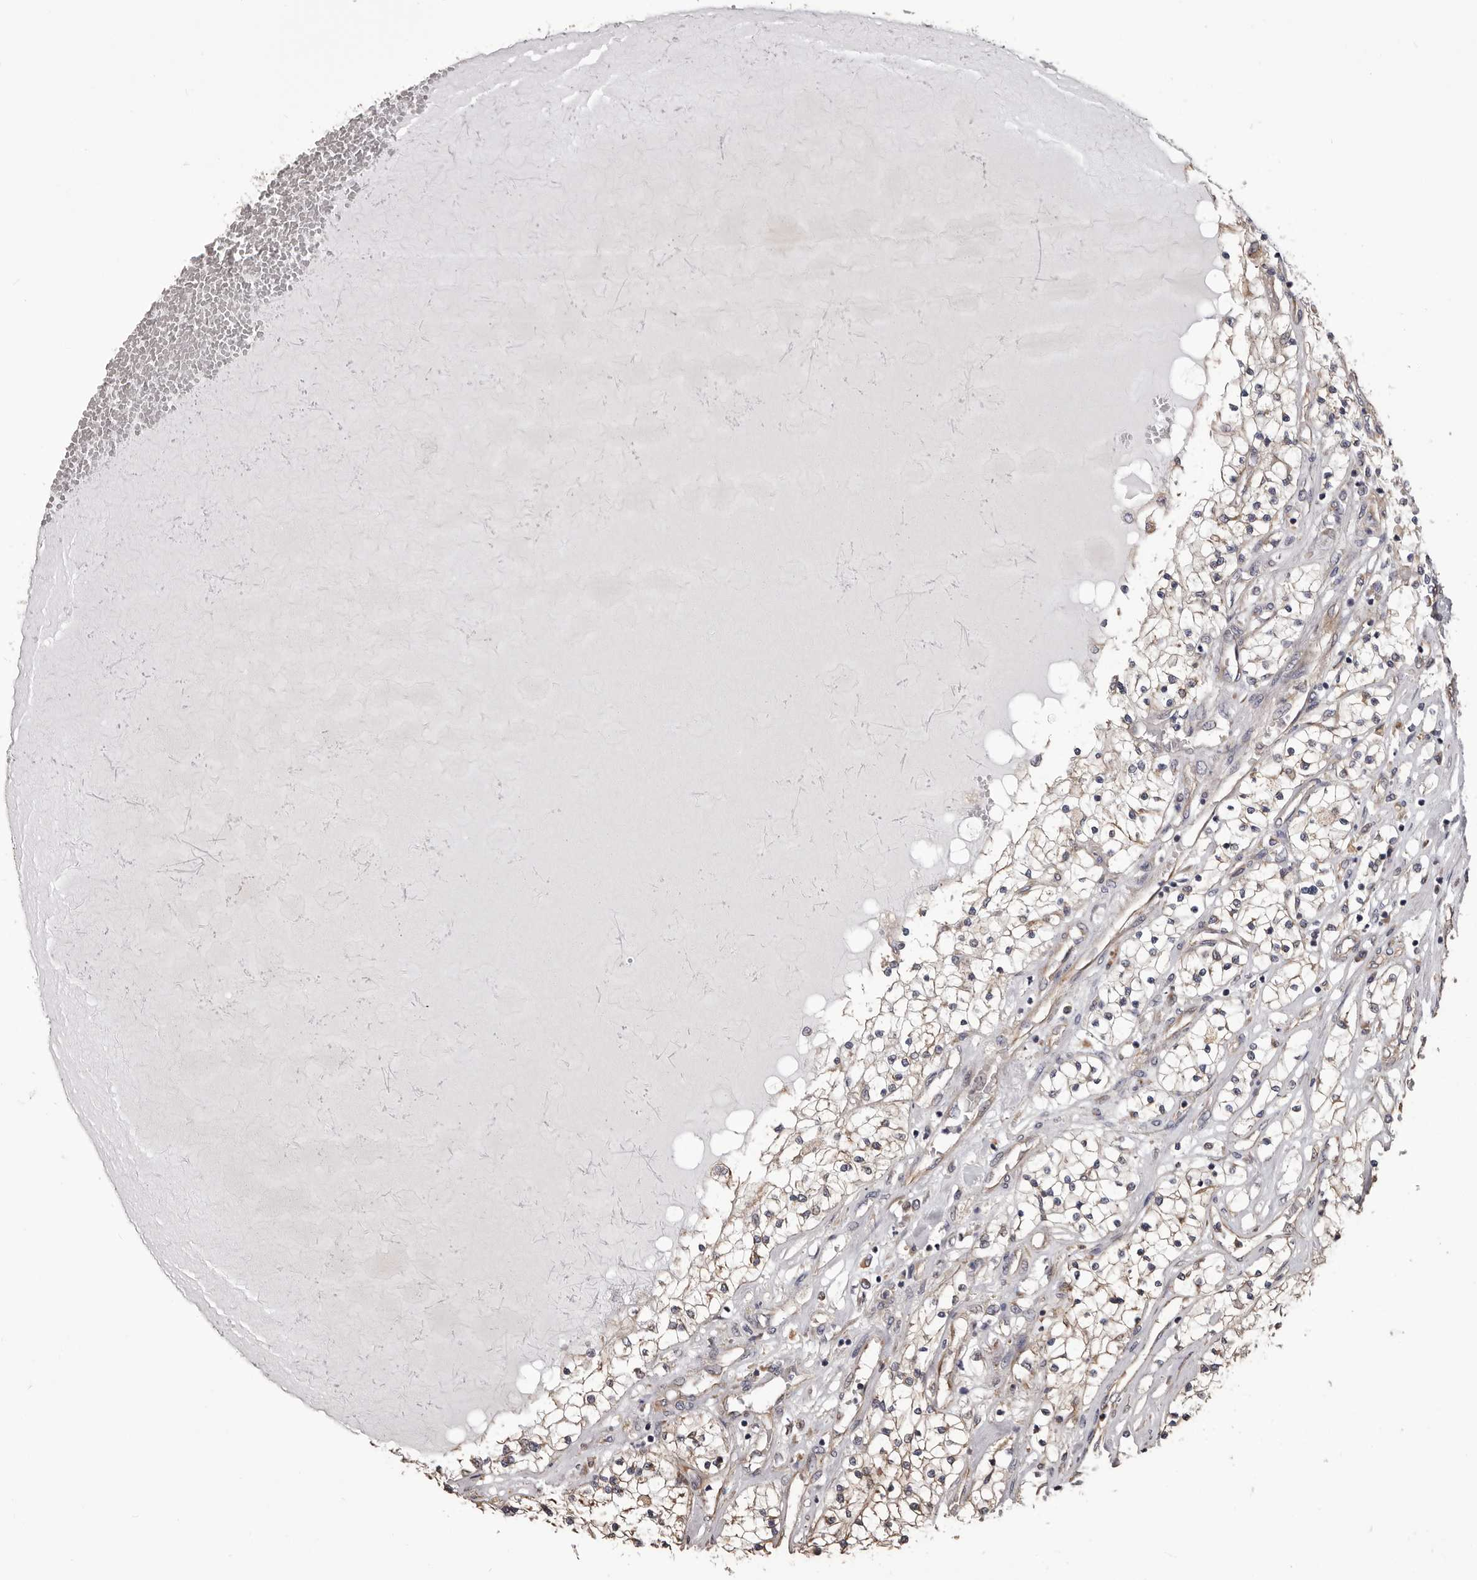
{"staining": {"intensity": "weak", "quantity": "25%-75%", "location": "cytoplasmic/membranous"}, "tissue": "renal cancer", "cell_type": "Tumor cells", "image_type": "cancer", "snomed": [{"axis": "morphology", "description": "Normal tissue, NOS"}, {"axis": "morphology", "description": "Adenocarcinoma, NOS"}, {"axis": "topography", "description": "Kidney"}], "caption": "Tumor cells demonstrate low levels of weak cytoplasmic/membranous positivity in about 25%-75% of cells in renal cancer (adenocarcinoma).", "gene": "CEP104", "patient": {"sex": "male", "age": 68}}